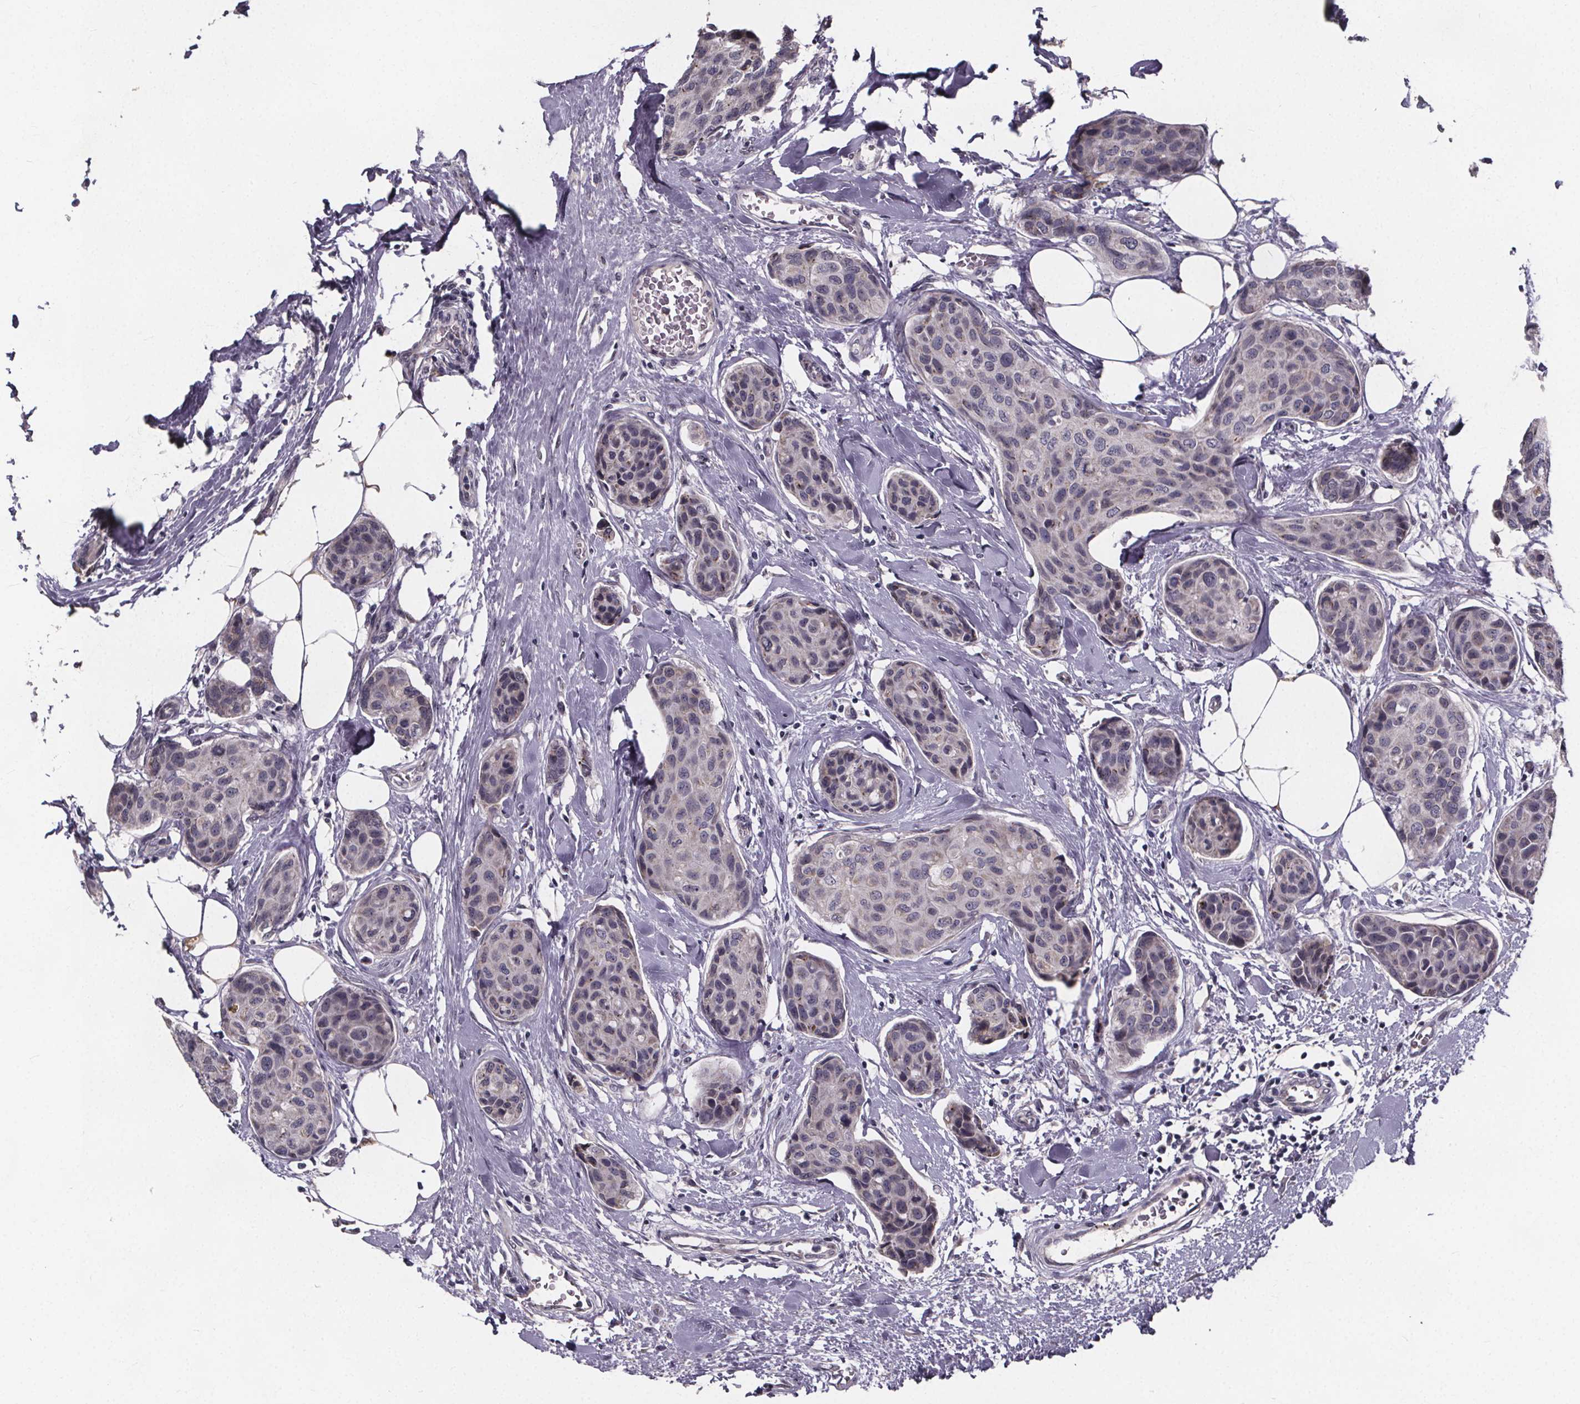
{"staining": {"intensity": "negative", "quantity": "none", "location": "none"}, "tissue": "breast cancer", "cell_type": "Tumor cells", "image_type": "cancer", "snomed": [{"axis": "morphology", "description": "Duct carcinoma"}, {"axis": "topography", "description": "Breast"}], "caption": "Immunohistochemistry (IHC) photomicrograph of neoplastic tissue: human breast cancer (infiltrating ductal carcinoma) stained with DAB displays no significant protein expression in tumor cells.", "gene": "FAM181B", "patient": {"sex": "female", "age": 80}}